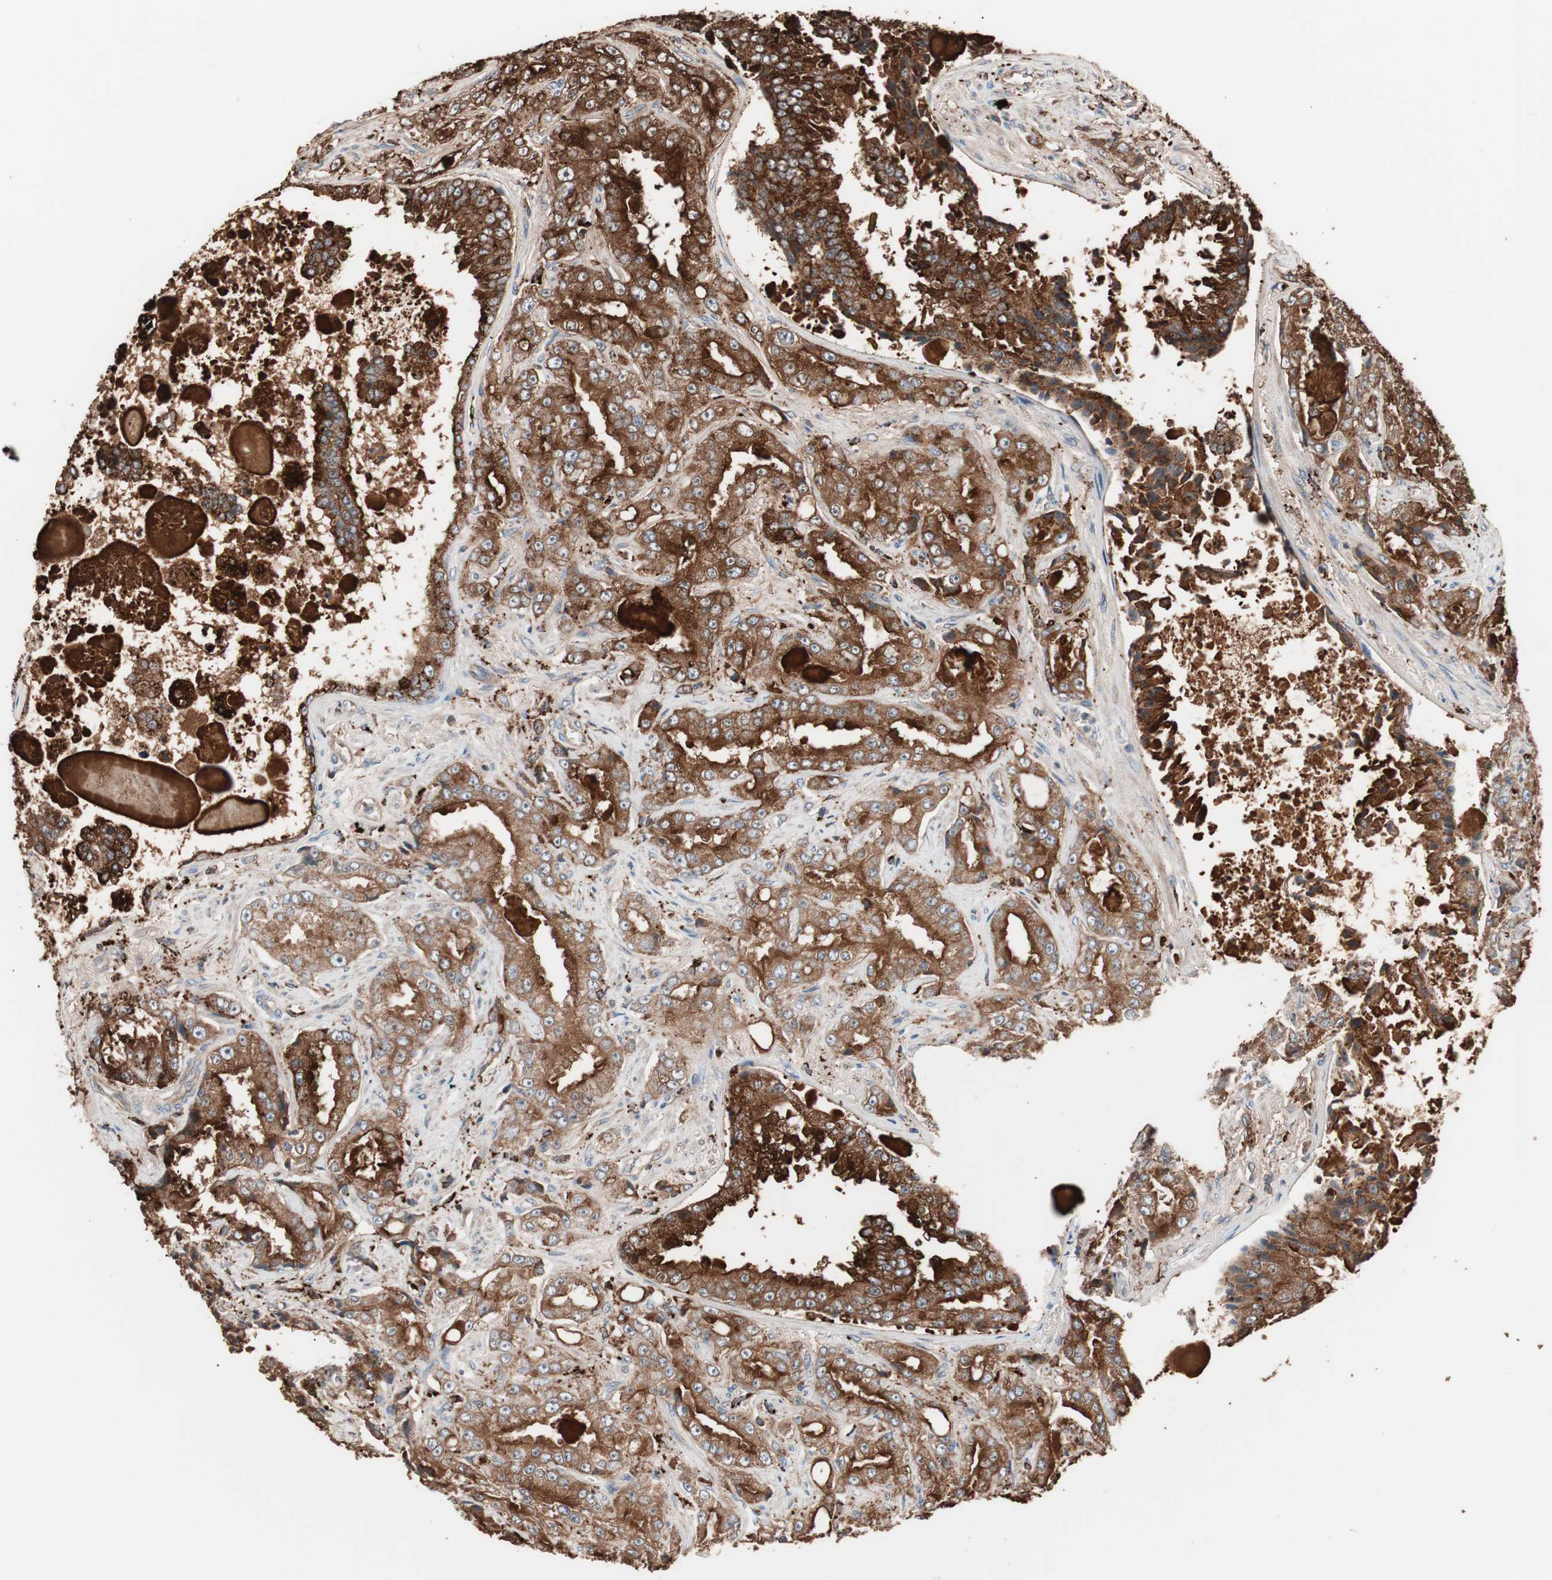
{"staining": {"intensity": "strong", "quantity": ">75%", "location": "cytoplasmic/membranous"}, "tissue": "prostate cancer", "cell_type": "Tumor cells", "image_type": "cancer", "snomed": [{"axis": "morphology", "description": "Adenocarcinoma, High grade"}, {"axis": "topography", "description": "Prostate"}], "caption": "Prostate high-grade adenocarcinoma tissue reveals strong cytoplasmic/membranous positivity in about >75% of tumor cells, visualized by immunohistochemistry.", "gene": "CCT3", "patient": {"sex": "male", "age": 73}}